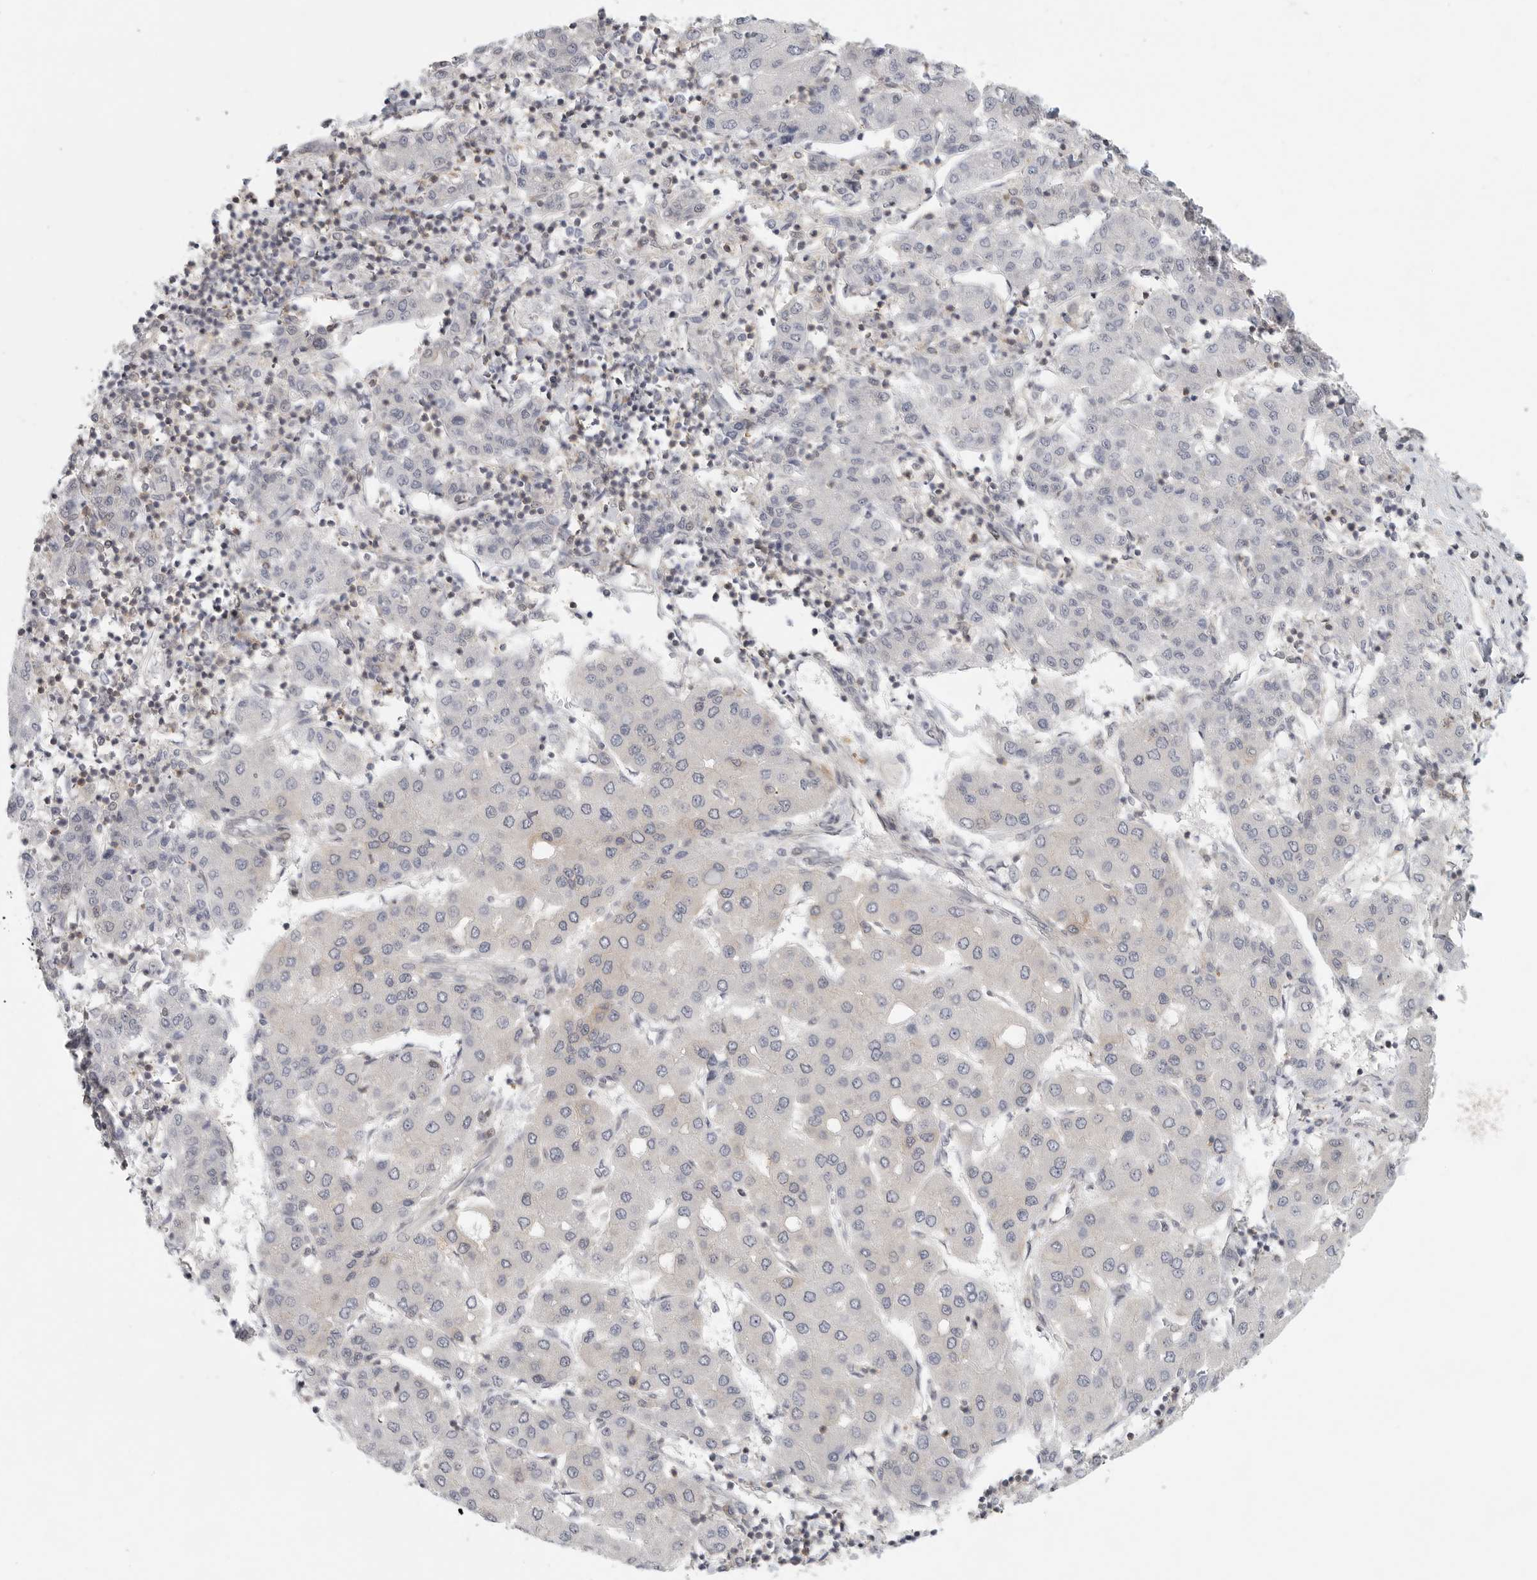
{"staining": {"intensity": "negative", "quantity": "none", "location": "none"}, "tissue": "liver cancer", "cell_type": "Tumor cells", "image_type": "cancer", "snomed": [{"axis": "morphology", "description": "Carcinoma, Hepatocellular, NOS"}, {"axis": "topography", "description": "Liver"}], "caption": "This is a micrograph of IHC staining of liver cancer (hepatocellular carcinoma), which shows no expression in tumor cells.", "gene": "HDAC6", "patient": {"sex": "male", "age": 65}}